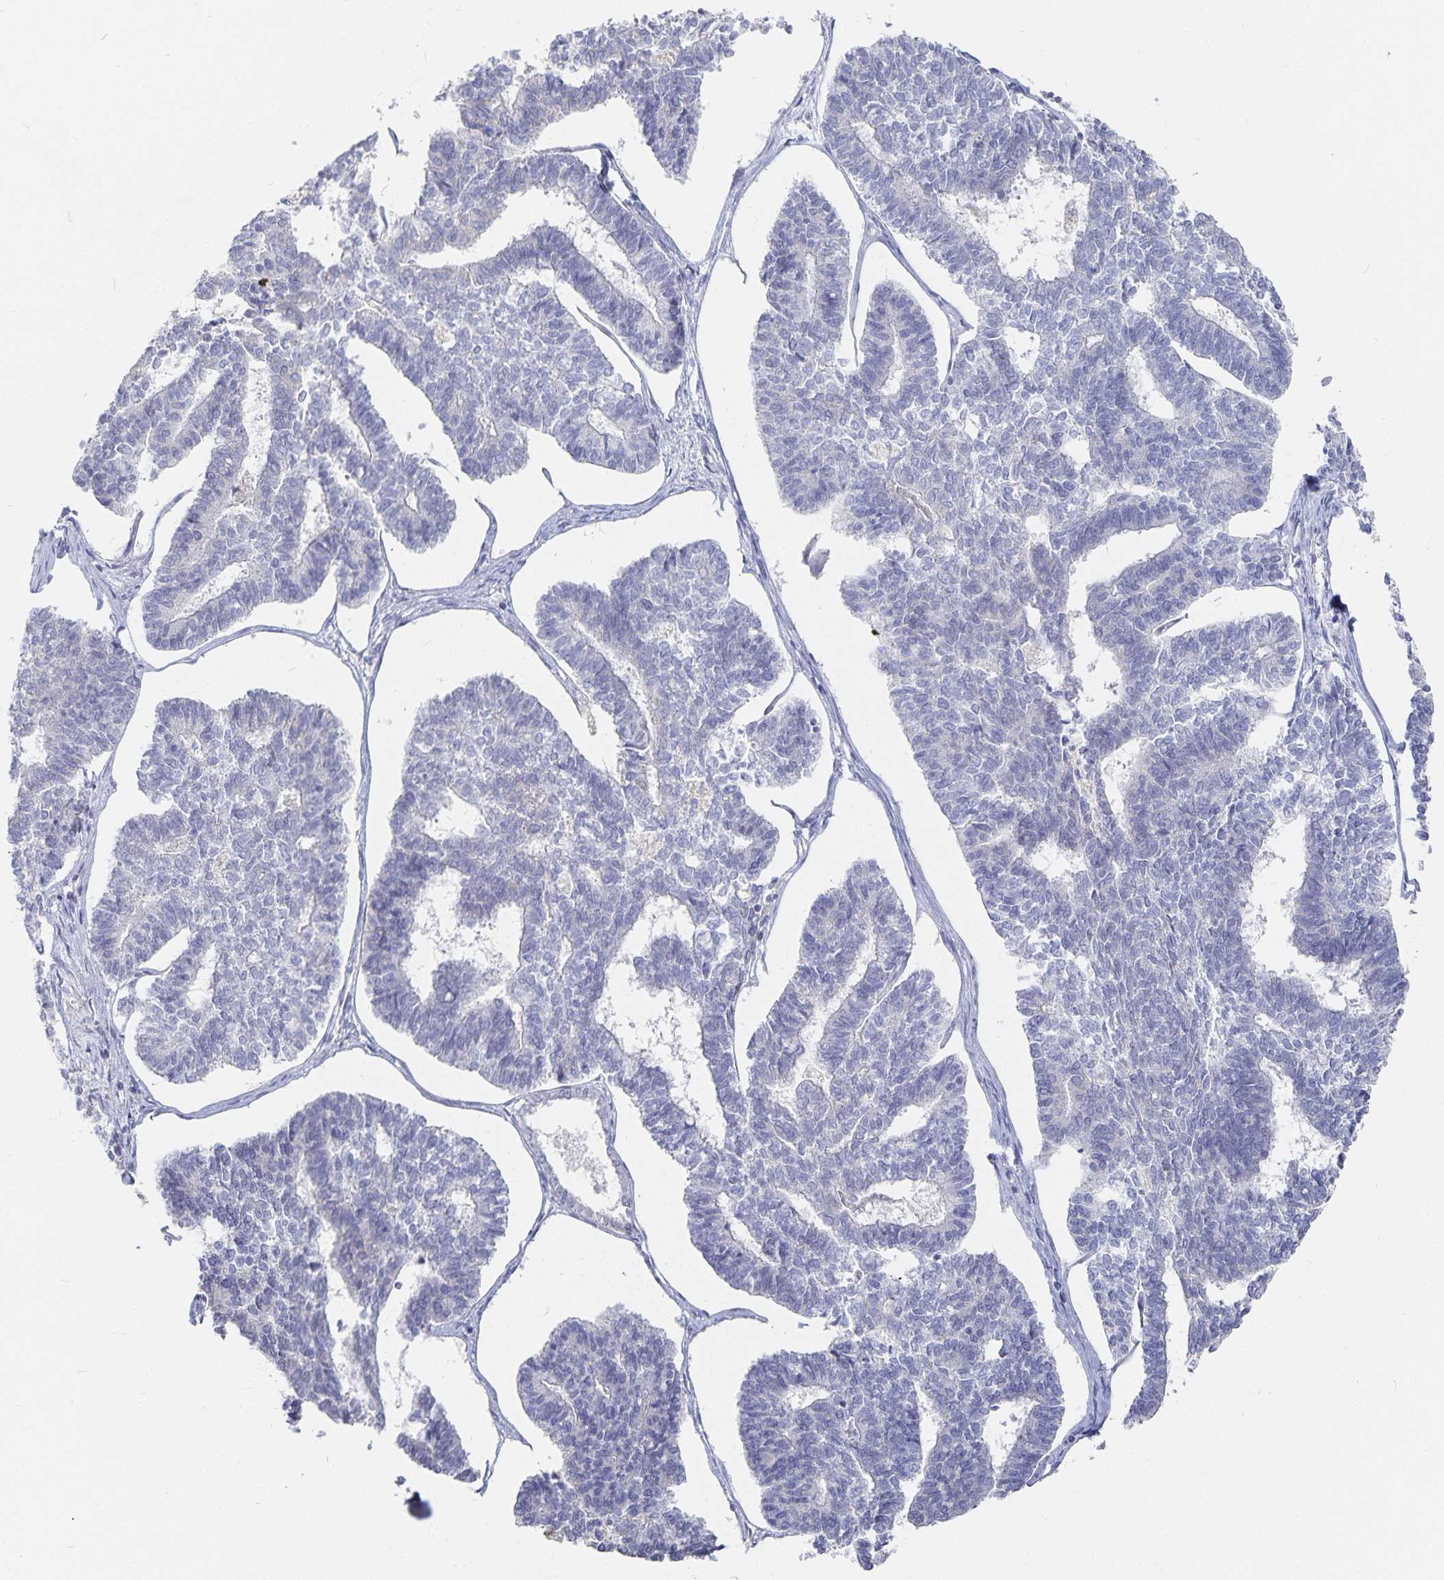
{"staining": {"intensity": "negative", "quantity": "none", "location": "none"}, "tissue": "endometrial cancer", "cell_type": "Tumor cells", "image_type": "cancer", "snomed": [{"axis": "morphology", "description": "Adenocarcinoma, NOS"}, {"axis": "topography", "description": "Endometrium"}], "caption": "Immunohistochemistry micrograph of endometrial cancer (adenocarcinoma) stained for a protein (brown), which demonstrates no positivity in tumor cells.", "gene": "DNAH9", "patient": {"sex": "female", "age": 70}}